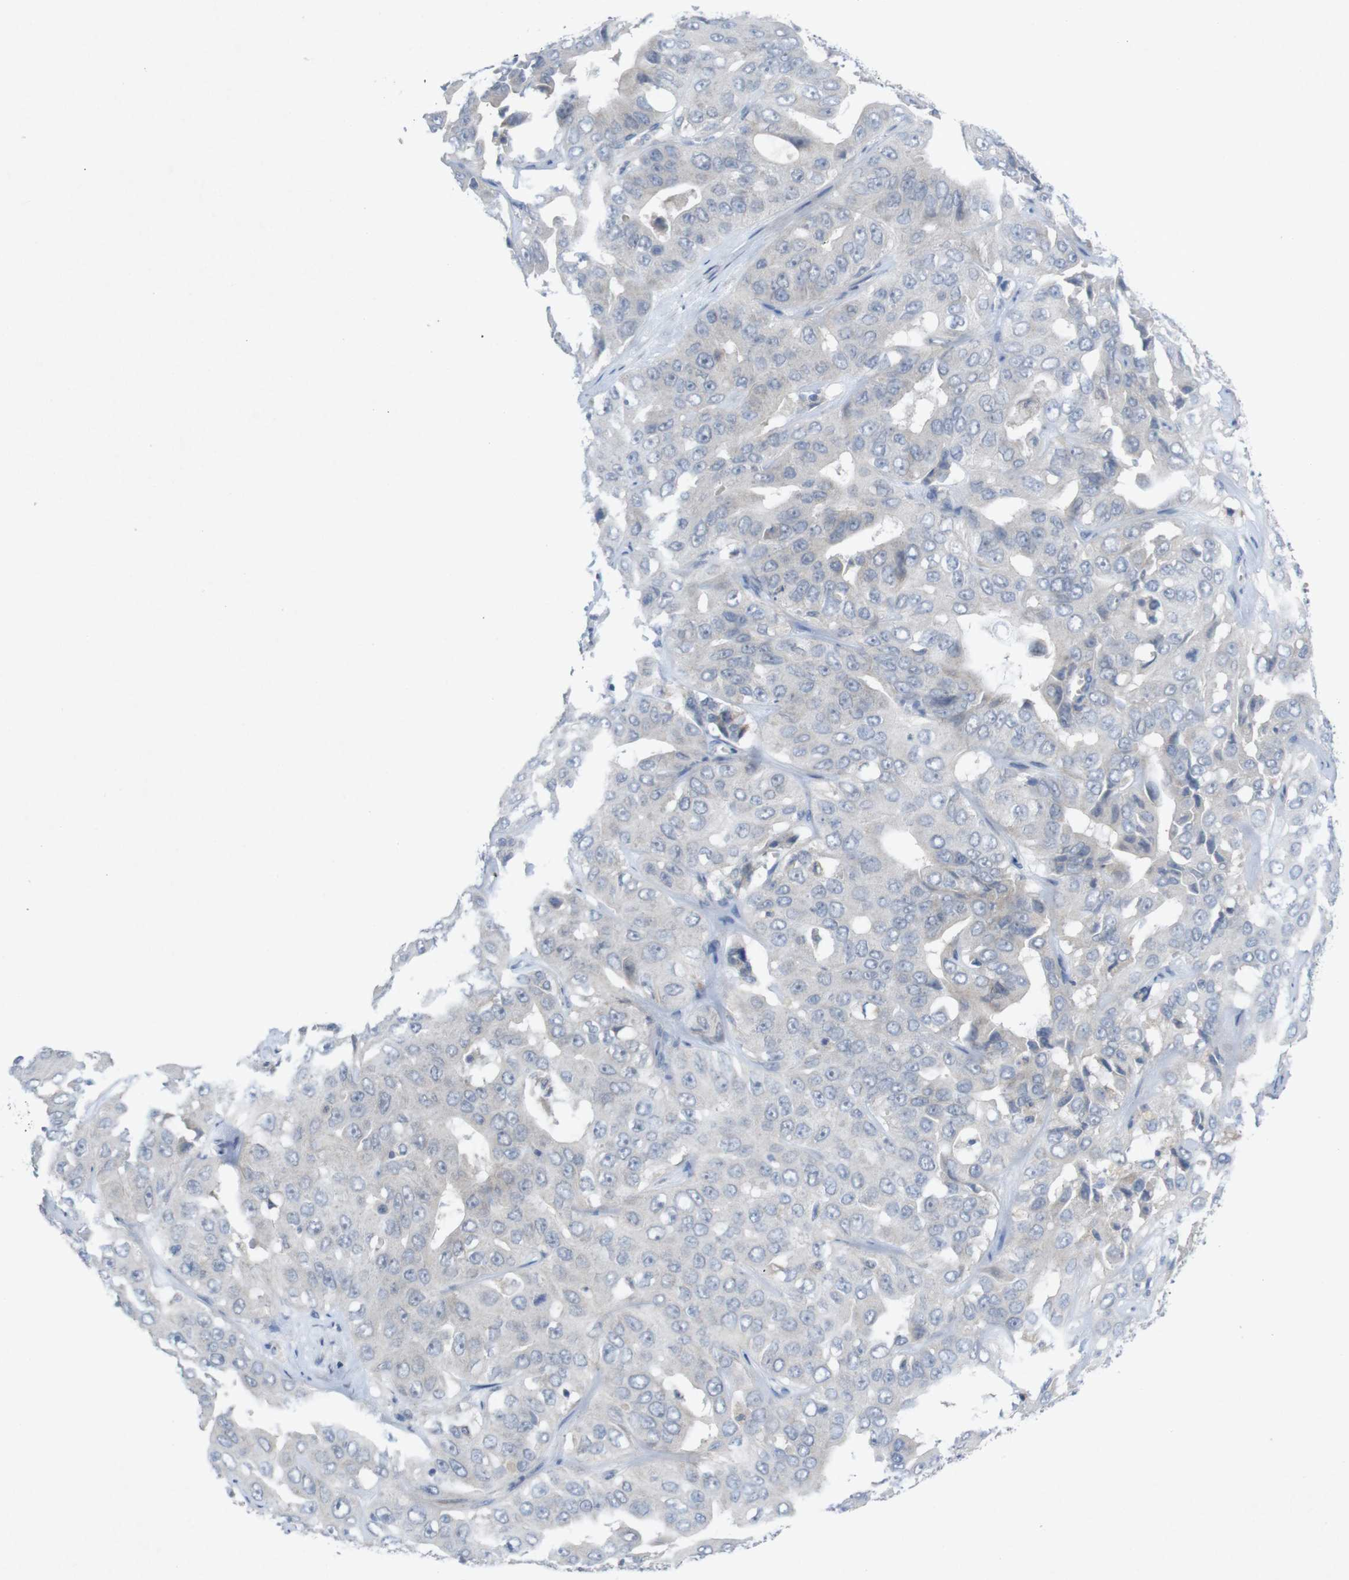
{"staining": {"intensity": "negative", "quantity": "none", "location": "none"}, "tissue": "liver cancer", "cell_type": "Tumor cells", "image_type": "cancer", "snomed": [{"axis": "morphology", "description": "Cholangiocarcinoma"}, {"axis": "topography", "description": "Liver"}], "caption": "An image of liver cancer (cholangiocarcinoma) stained for a protein demonstrates no brown staining in tumor cells.", "gene": "SLAMF7", "patient": {"sex": "female", "age": 52}}